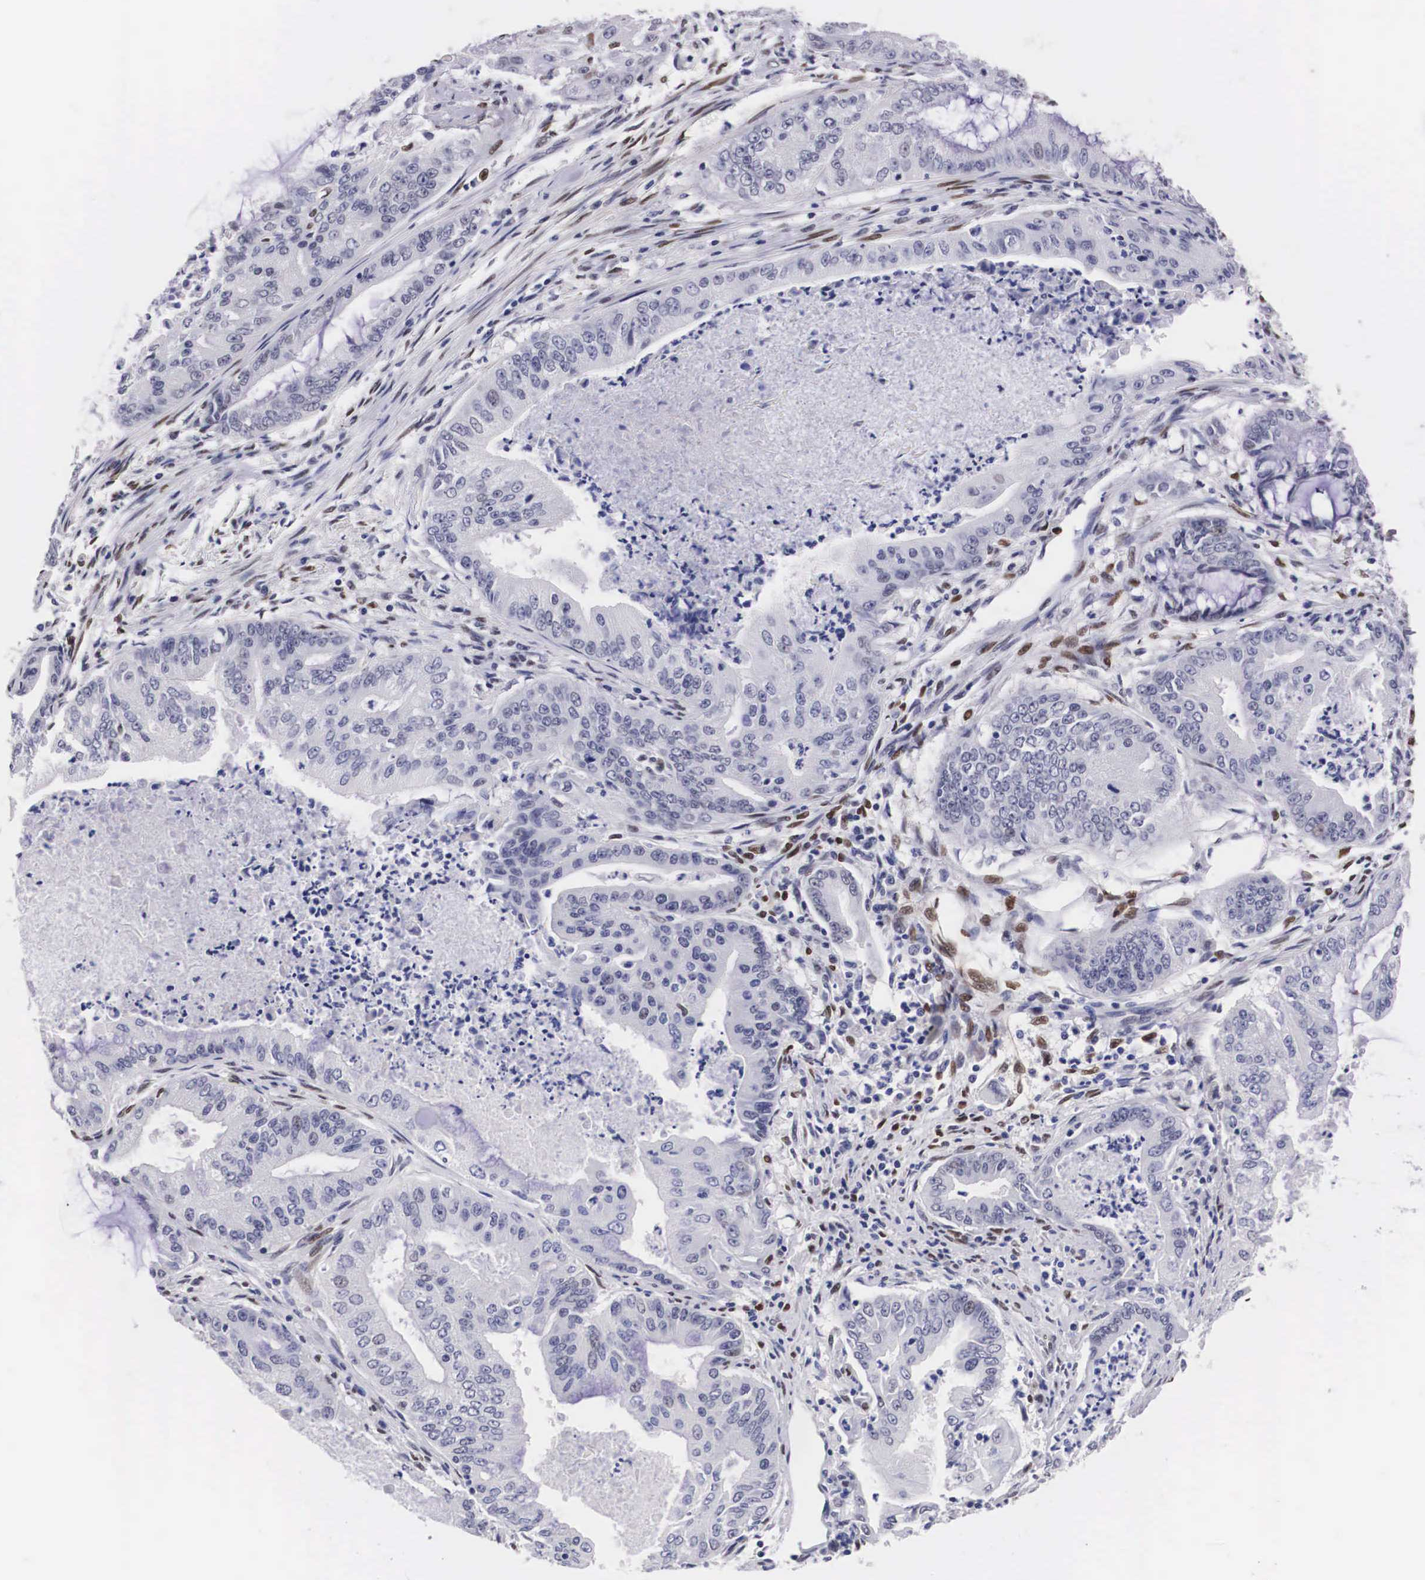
{"staining": {"intensity": "weak", "quantity": "<25%", "location": "nuclear"}, "tissue": "endometrial cancer", "cell_type": "Tumor cells", "image_type": "cancer", "snomed": [{"axis": "morphology", "description": "Adenocarcinoma, NOS"}, {"axis": "topography", "description": "Endometrium"}], "caption": "Endometrial cancer (adenocarcinoma) was stained to show a protein in brown. There is no significant staining in tumor cells. Nuclei are stained in blue.", "gene": "KHDRBS3", "patient": {"sex": "female", "age": 63}}